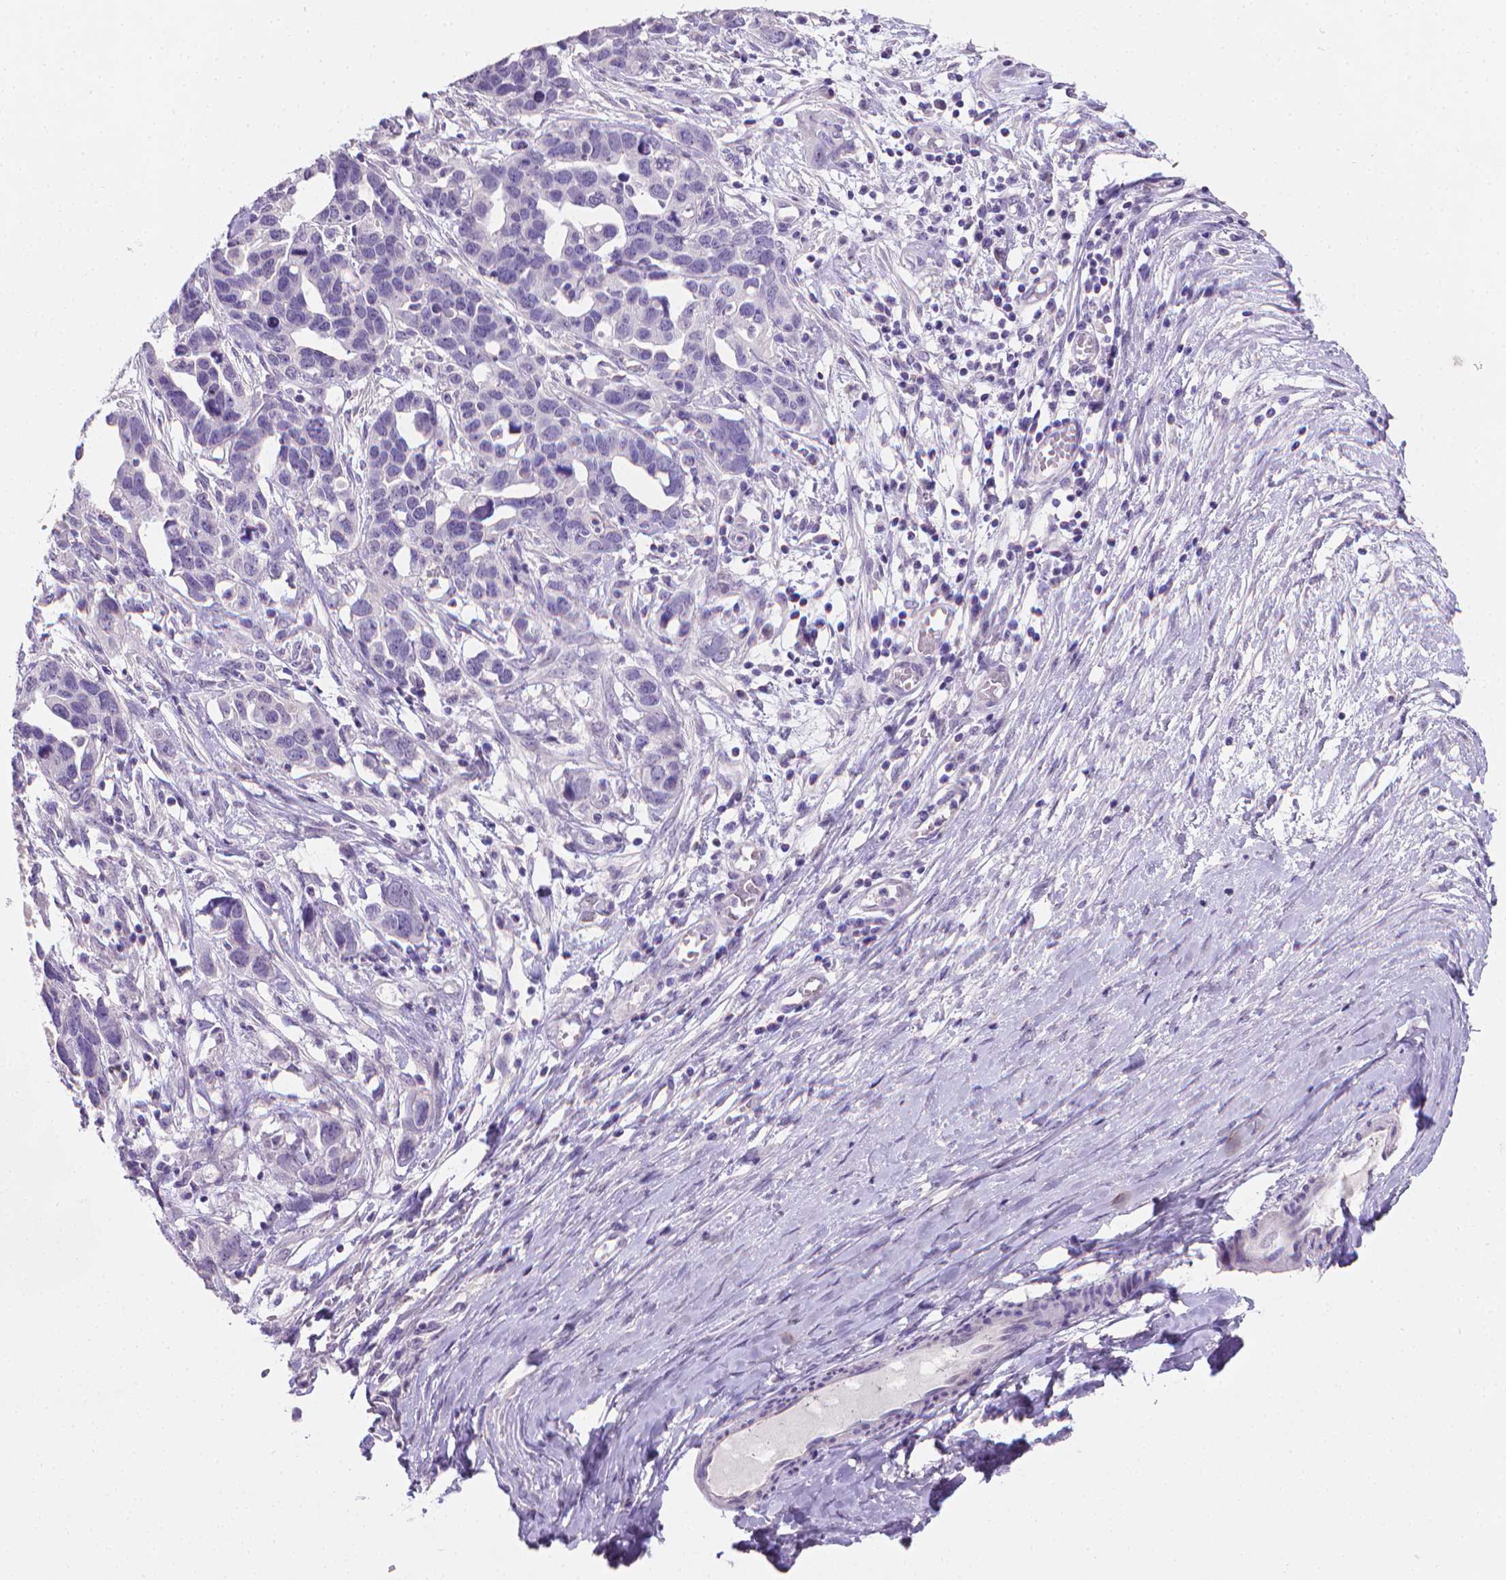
{"staining": {"intensity": "negative", "quantity": "none", "location": "none"}, "tissue": "ovarian cancer", "cell_type": "Tumor cells", "image_type": "cancer", "snomed": [{"axis": "morphology", "description": "Cystadenocarcinoma, serous, NOS"}, {"axis": "topography", "description": "Ovary"}], "caption": "Human ovarian serous cystadenocarcinoma stained for a protein using IHC displays no positivity in tumor cells.", "gene": "TNNI2", "patient": {"sex": "female", "age": 54}}